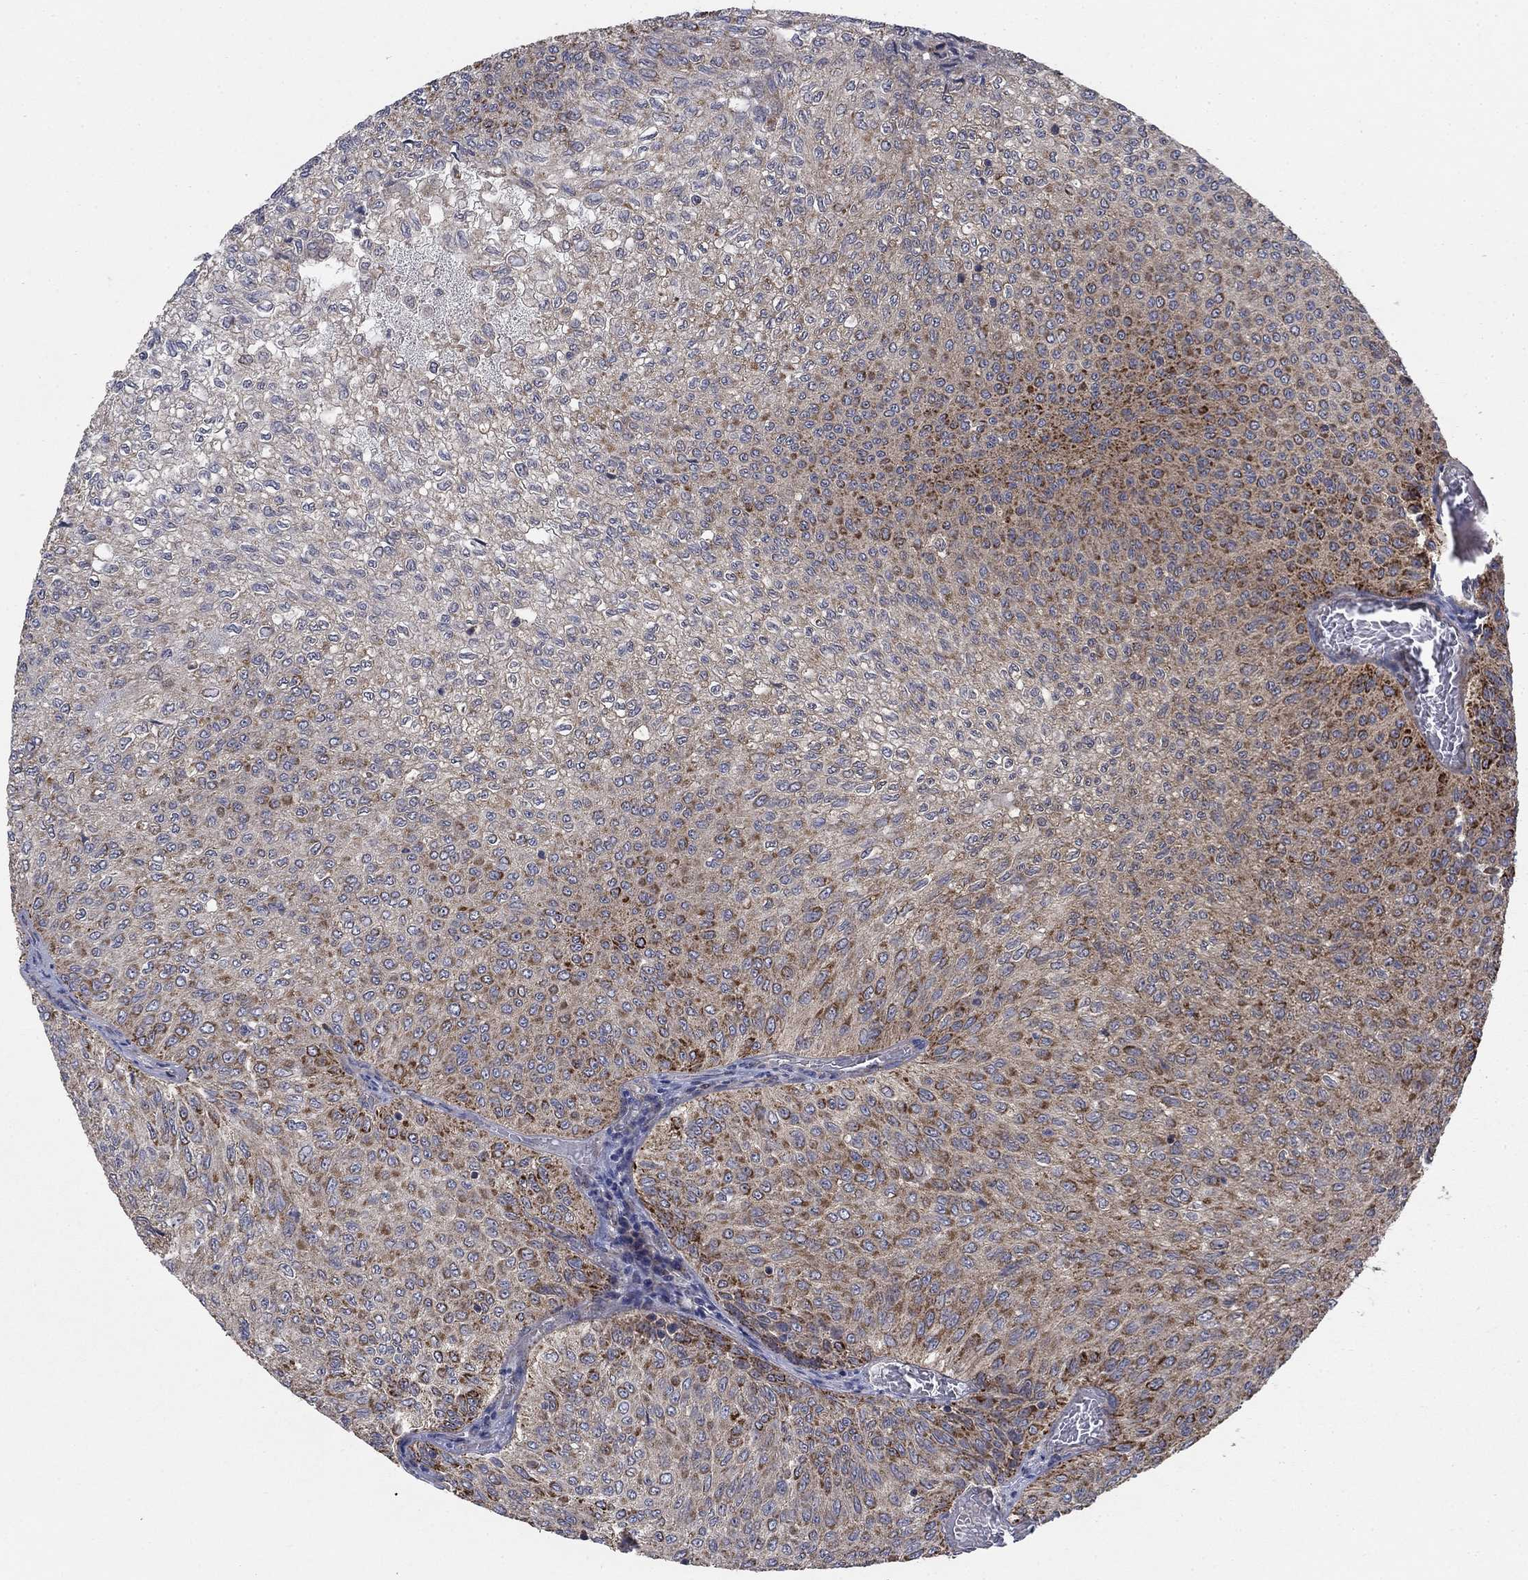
{"staining": {"intensity": "strong", "quantity": "<25%", "location": "cytoplasmic/membranous"}, "tissue": "urothelial cancer", "cell_type": "Tumor cells", "image_type": "cancer", "snomed": [{"axis": "morphology", "description": "Urothelial carcinoma, Low grade"}, {"axis": "topography", "description": "Urinary bladder"}], "caption": "This is an image of immunohistochemistry (IHC) staining of urothelial cancer, which shows strong staining in the cytoplasmic/membranous of tumor cells.", "gene": "NME7", "patient": {"sex": "male", "age": 78}}